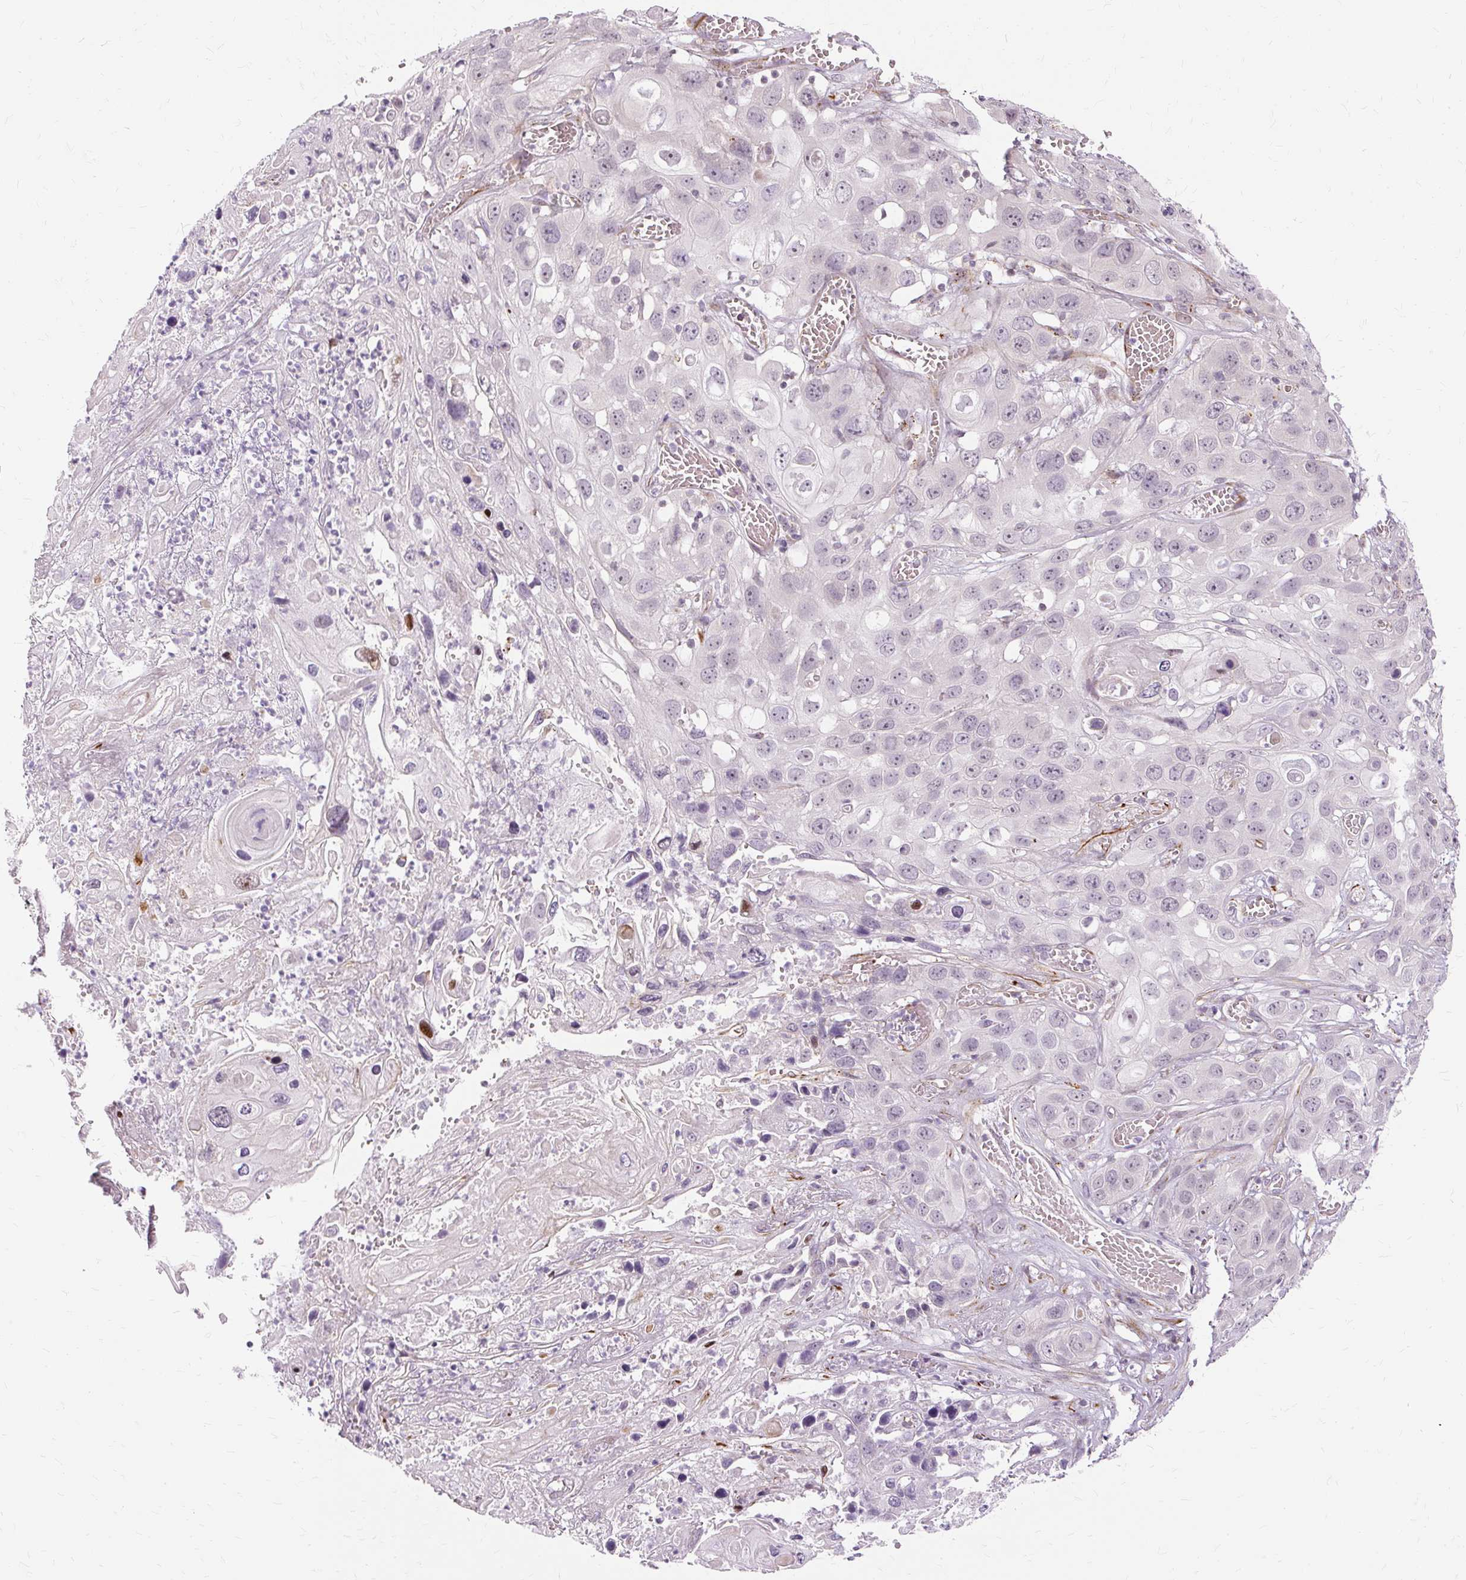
{"staining": {"intensity": "weak", "quantity": "<25%", "location": "nuclear"}, "tissue": "skin cancer", "cell_type": "Tumor cells", "image_type": "cancer", "snomed": [{"axis": "morphology", "description": "Squamous cell carcinoma, NOS"}, {"axis": "topography", "description": "Skin"}], "caption": "Immunohistochemical staining of skin cancer (squamous cell carcinoma) exhibits no significant positivity in tumor cells. (Stains: DAB immunohistochemistry with hematoxylin counter stain, Microscopy: brightfield microscopy at high magnification).", "gene": "MMACHC", "patient": {"sex": "male", "age": 55}}